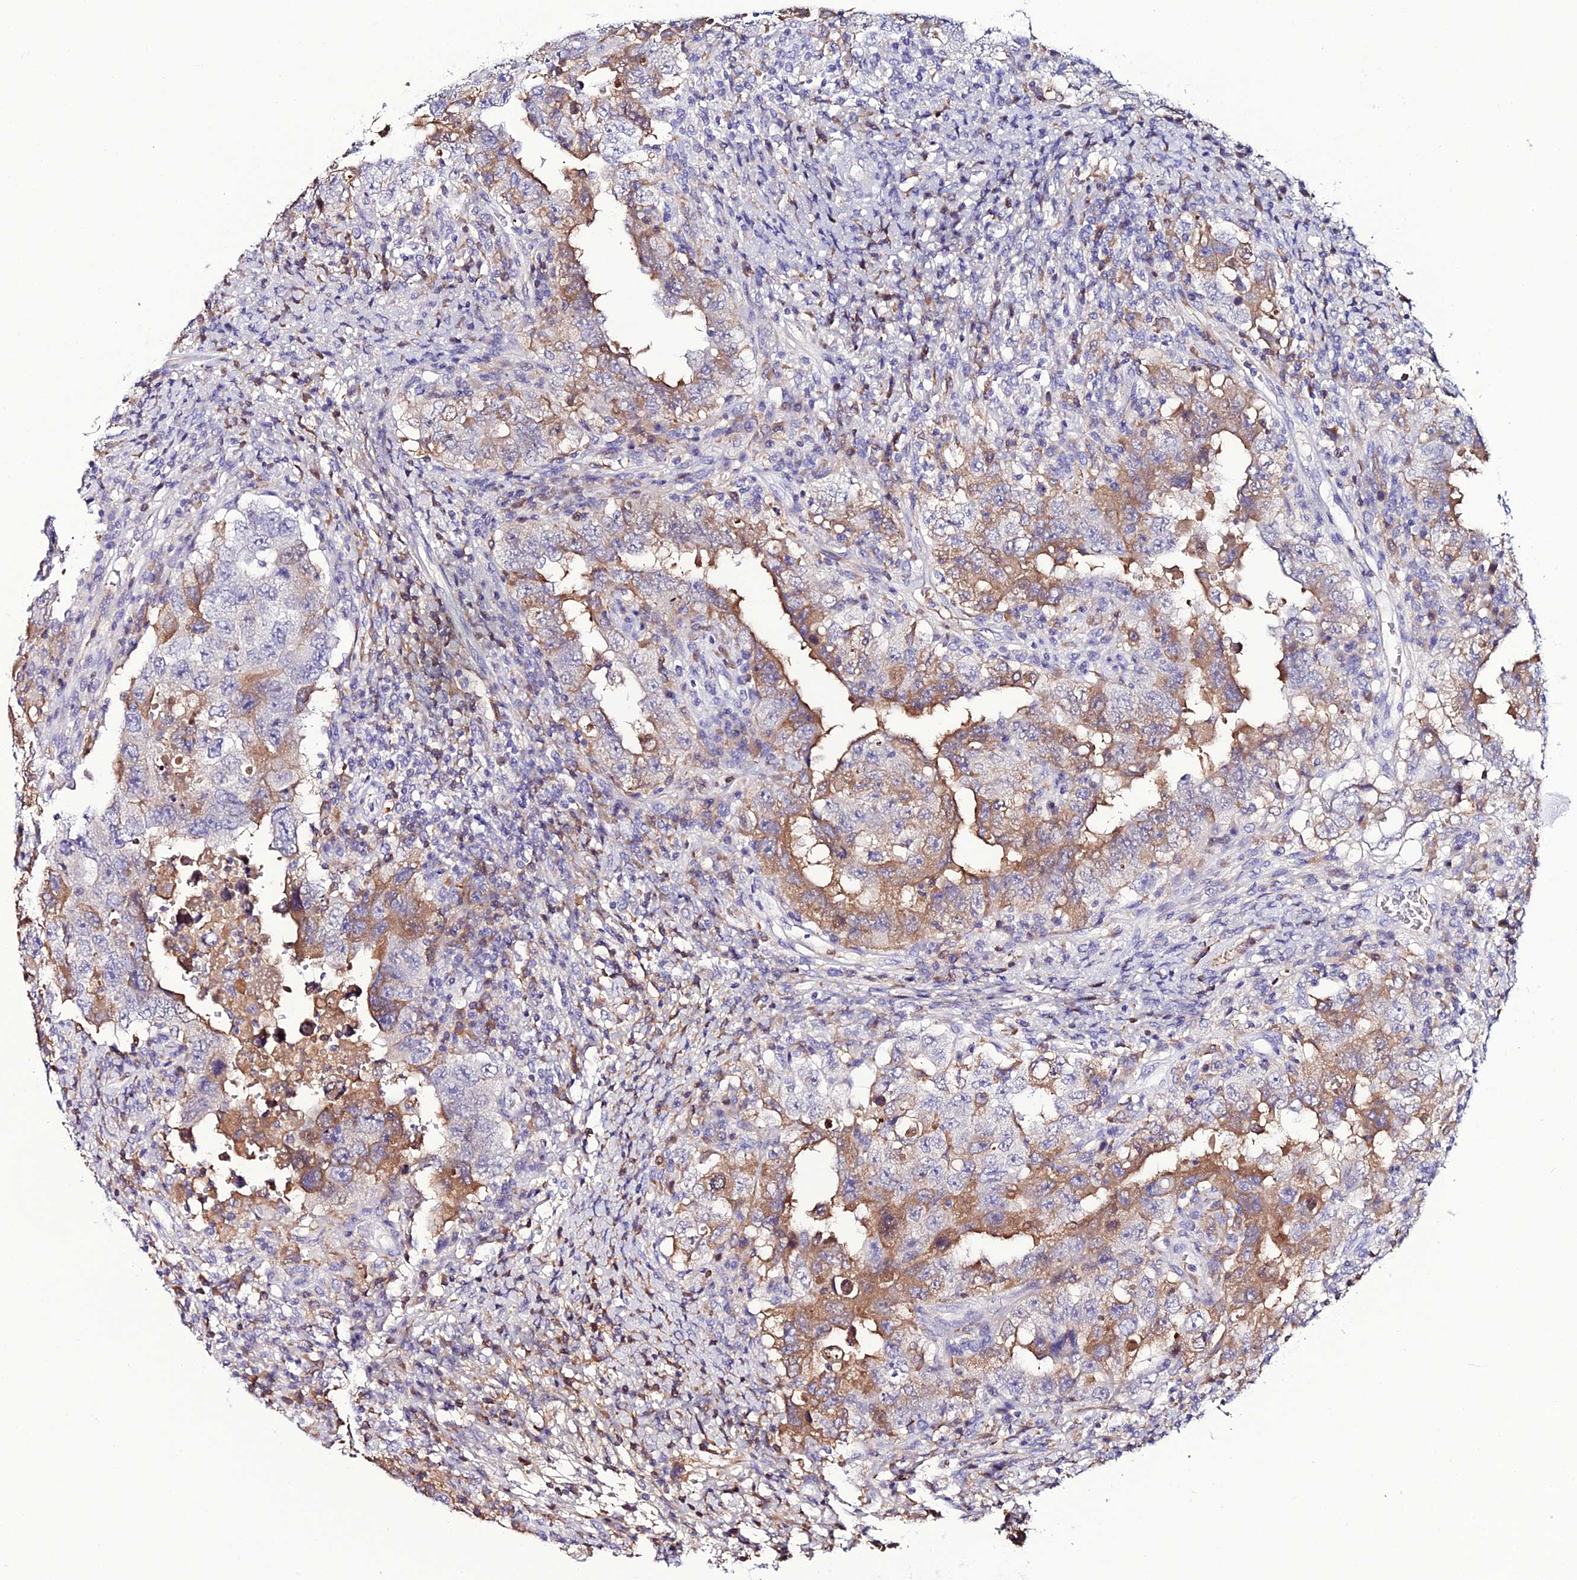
{"staining": {"intensity": "moderate", "quantity": "25%-75%", "location": "cytoplasmic/membranous"}, "tissue": "testis cancer", "cell_type": "Tumor cells", "image_type": "cancer", "snomed": [{"axis": "morphology", "description": "Carcinoma, Embryonal, NOS"}, {"axis": "topography", "description": "Testis"}], "caption": "High-power microscopy captured an immunohistochemistry photomicrograph of testis cancer, revealing moderate cytoplasmic/membranous positivity in about 25%-75% of tumor cells.", "gene": "DEFB132", "patient": {"sex": "male", "age": 26}}